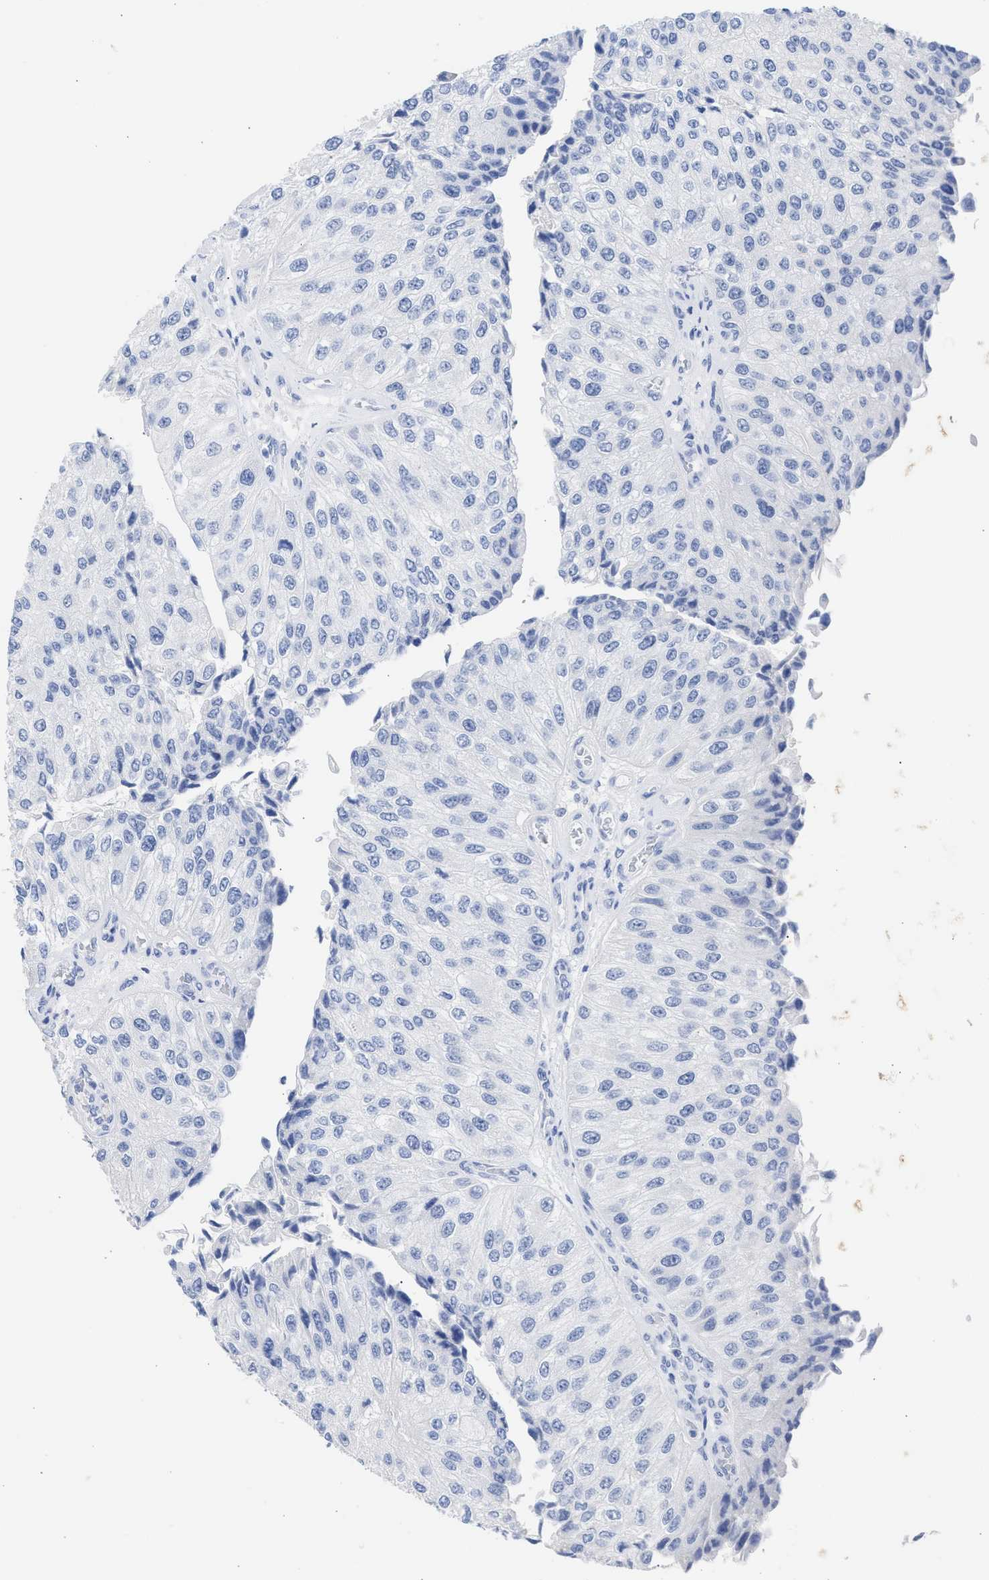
{"staining": {"intensity": "negative", "quantity": "none", "location": "none"}, "tissue": "urothelial cancer", "cell_type": "Tumor cells", "image_type": "cancer", "snomed": [{"axis": "morphology", "description": "Urothelial carcinoma, High grade"}, {"axis": "topography", "description": "Kidney"}, {"axis": "topography", "description": "Urinary bladder"}], "caption": "Immunohistochemistry of human urothelial carcinoma (high-grade) reveals no expression in tumor cells.", "gene": "NCAM1", "patient": {"sex": "male", "age": 77}}